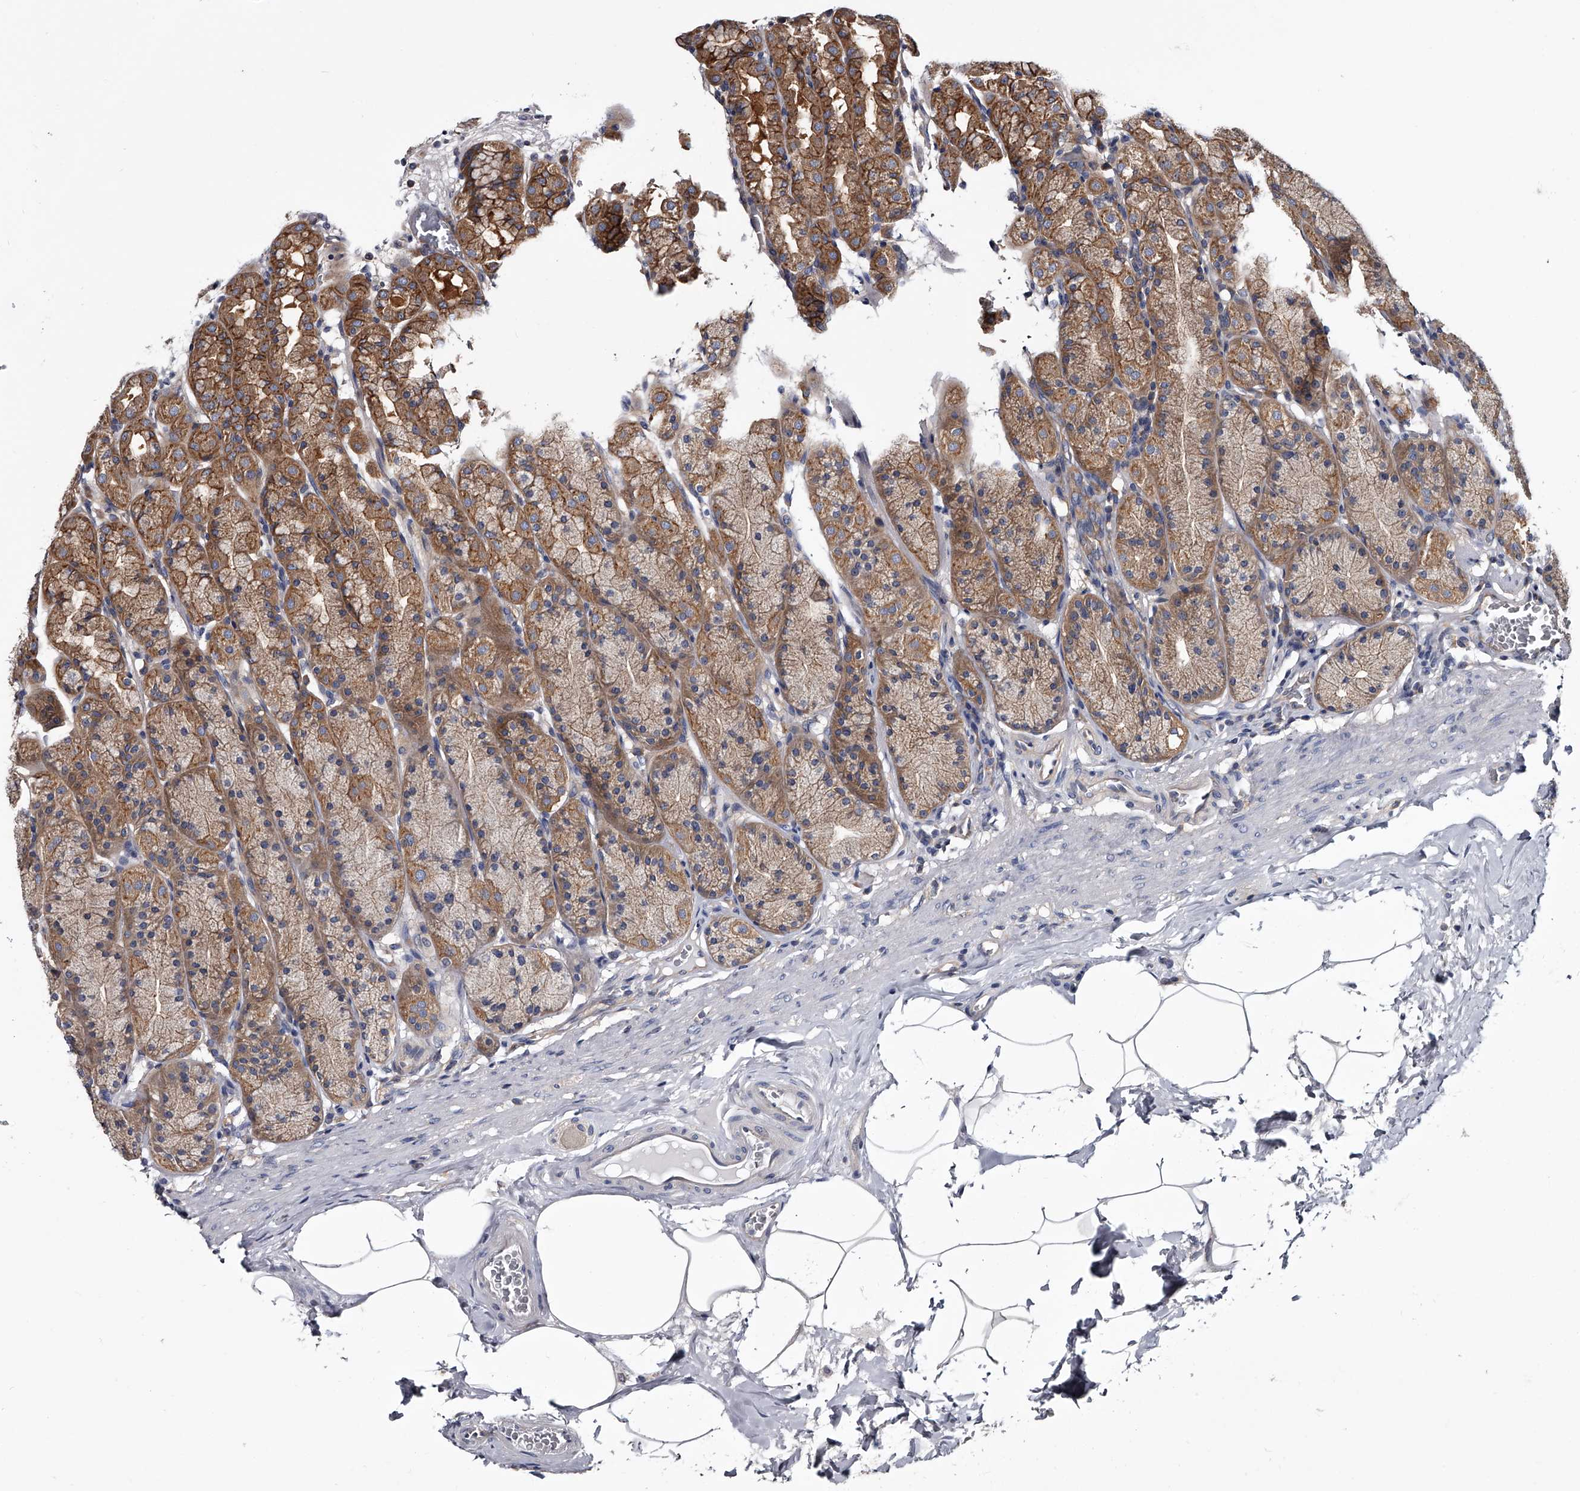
{"staining": {"intensity": "moderate", "quantity": "25%-75%", "location": "cytoplasmic/membranous"}, "tissue": "stomach", "cell_type": "Glandular cells", "image_type": "normal", "snomed": [{"axis": "morphology", "description": "Normal tissue, NOS"}, {"axis": "topography", "description": "Stomach"}], "caption": "Protein positivity by IHC displays moderate cytoplasmic/membranous positivity in about 25%-75% of glandular cells in benign stomach.", "gene": "GAPVD1", "patient": {"sex": "male", "age": 42}}